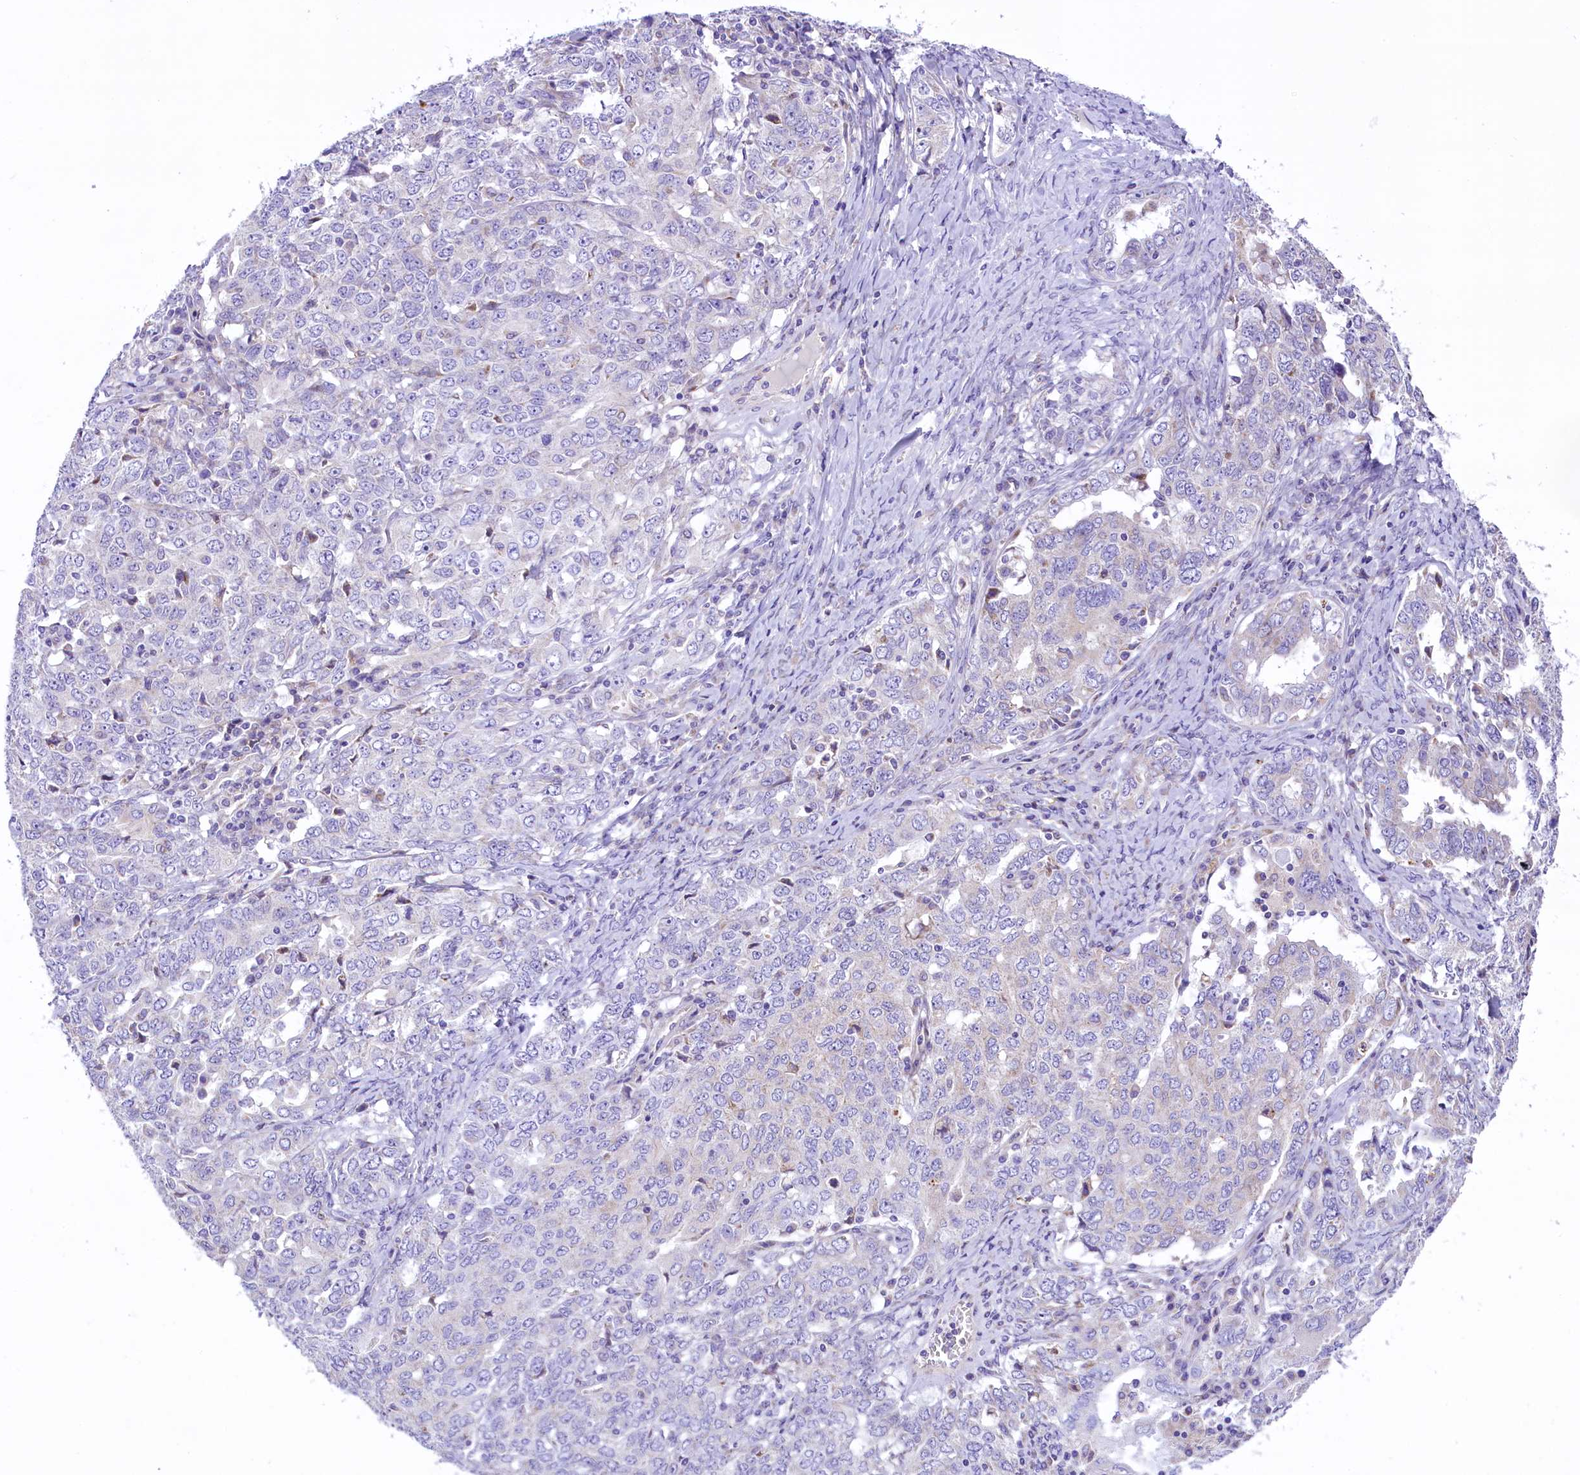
{"staining": {"intensity": "negative", "quantity": "none", "location": "none"}, "tissue": "ovarian cancer", "cell_type": "Tumor cells", "image_type": "cancer", "snomed": [{"axis": "morphology", "description": "Carcinoma, endometroid"}, {"axis": "topography", "description": "Ovary"}], "caption": "There is no significant staining in tumor cells of ovarian cancer (endometroid carcinoma). Nuclei are stained in blue.", "gene": "PTPRU", "patient": {"sex": "female", "age": 62}}